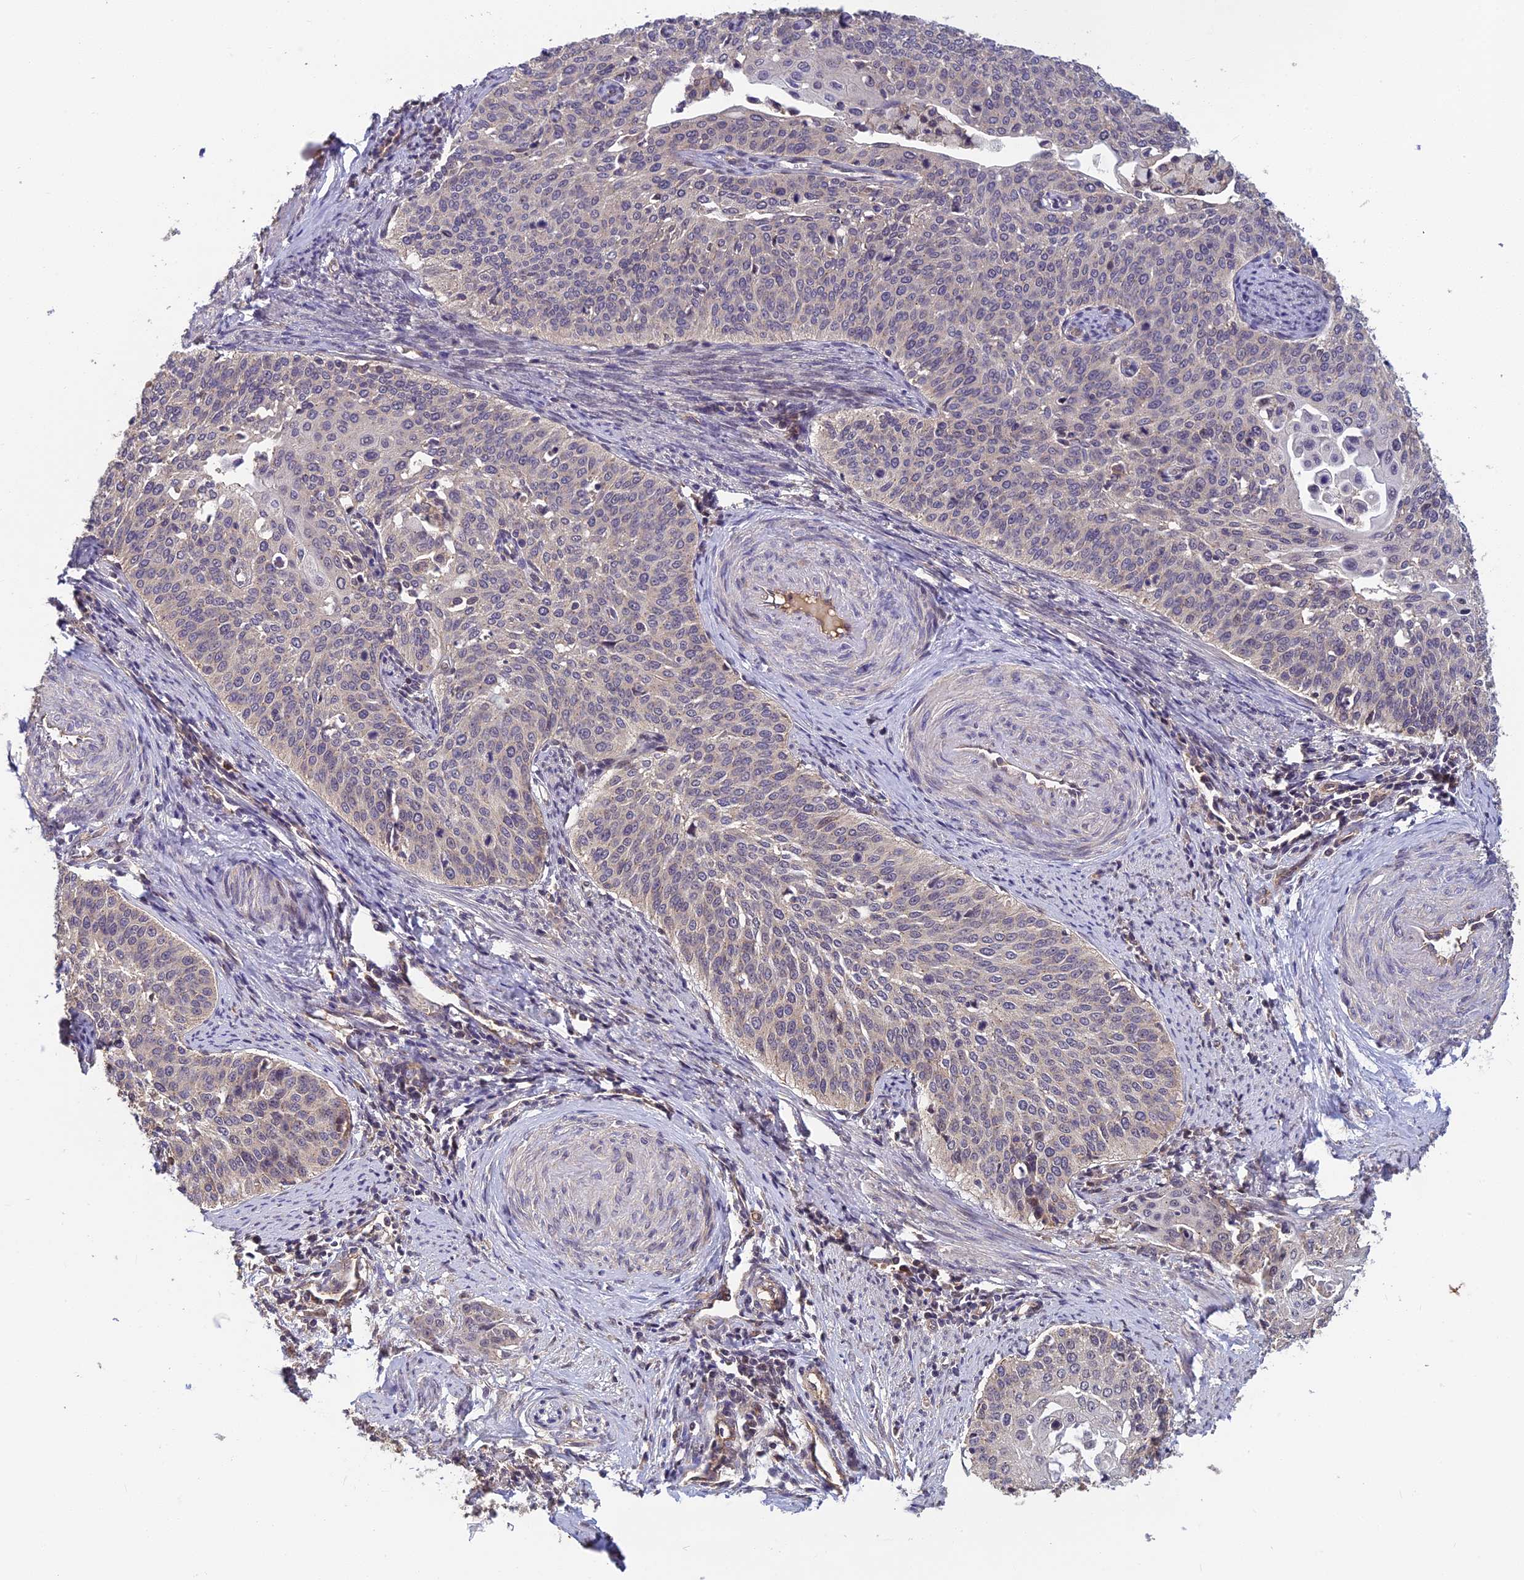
{"staining": {"intensity": "weak", "quantity": "<25%", "location": "cytoplasmic/membranous"}, "tissue": "cervical cancer", "cell_type": "Tumor cells", "image_type": "cancer", "snomed": [{"axis": "morphology", "description": "Squamous cell carcinoma, NOS"}, {"axis": "topography", "description": "Cervix"}], "caption": "This is a photomicrograph of IHC staining of squamous cell carcinoma (cervical), which shows no staining in tumor cells.", "gene": "PIKFYVE", "patient": {"sex": "female", "age": 44}}